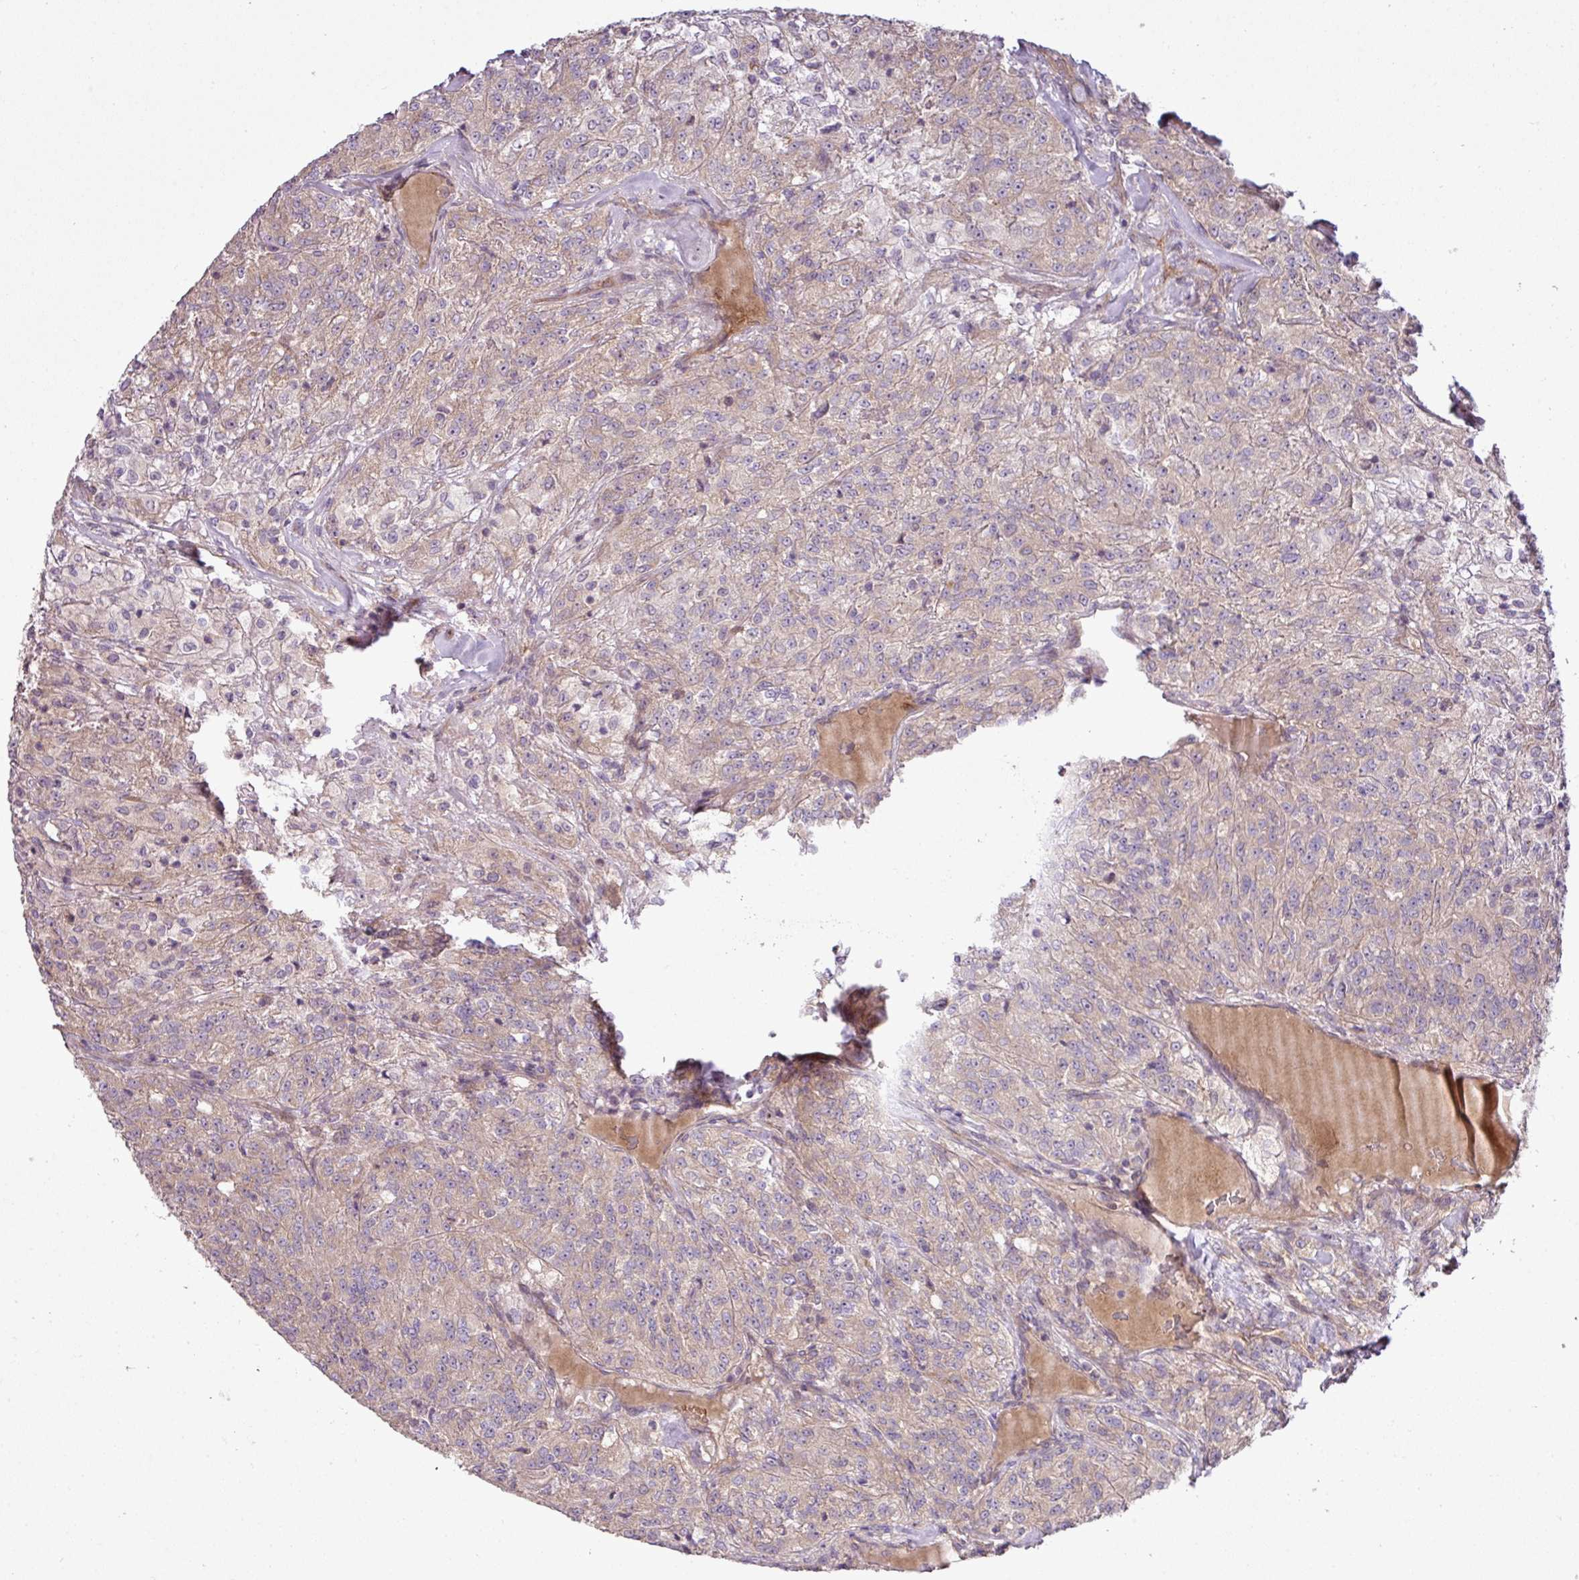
{"staining": {"intensity": "weak", "quantity": "<25%", "location": "cytoplasmic/membranous"}, "tissue": "renal cancer", "cell_type": "Tumor cells", "image_type": "cancer", "snomed": [{"axis": "morphology", "description": "Adenocarcinoma, NOS"}, {"axis": "topography", "description": "Kidney"}], "caption": "An immunohistochemistry (IHC) histopathology image of renal cancer (adenocarcinoma) is shown. There is no staining in tumor cells of renal cancer (adenocarcinoma).", "gene": "COX18", "patient": {"sex": "female", "age": 63}}